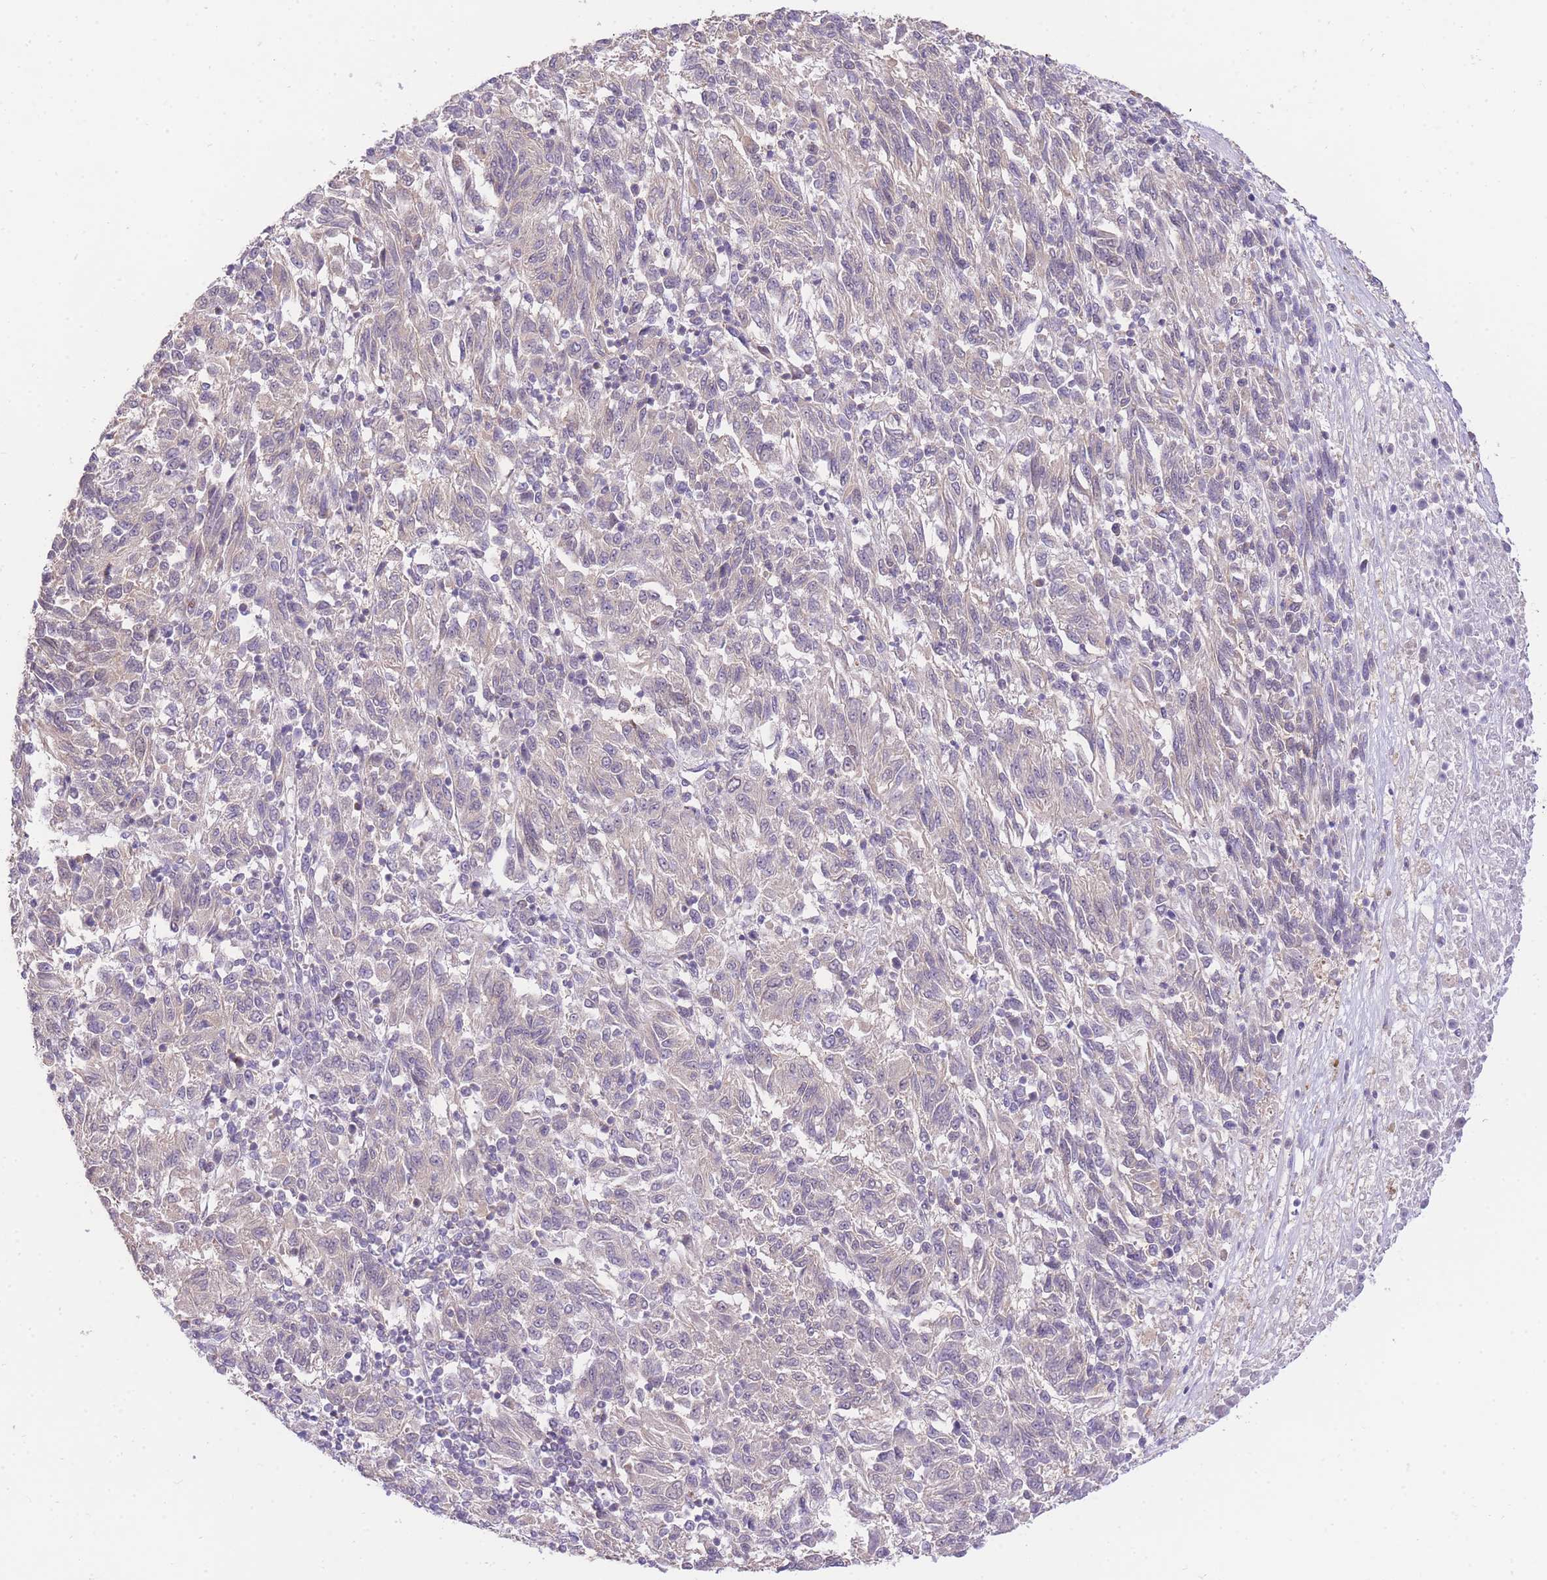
{"staining": {"intensity": "negative", "quantity": "none", "location": "none"}, "tissue": "melanoma", "cell_type": "Tumor cells", "image_type": "cancer", "snomed": [{"axis": "morphology", "description": "Malignant melanoma, Metastatic site"}, {"axis": "topography", "description": "Lung"}], "caption": "Melanoma was stained to show a protein in brown. There is no significant positivity in tumor cells.", "gene": "UBXN7", "patient": {"sex": "male", "age": 64}}